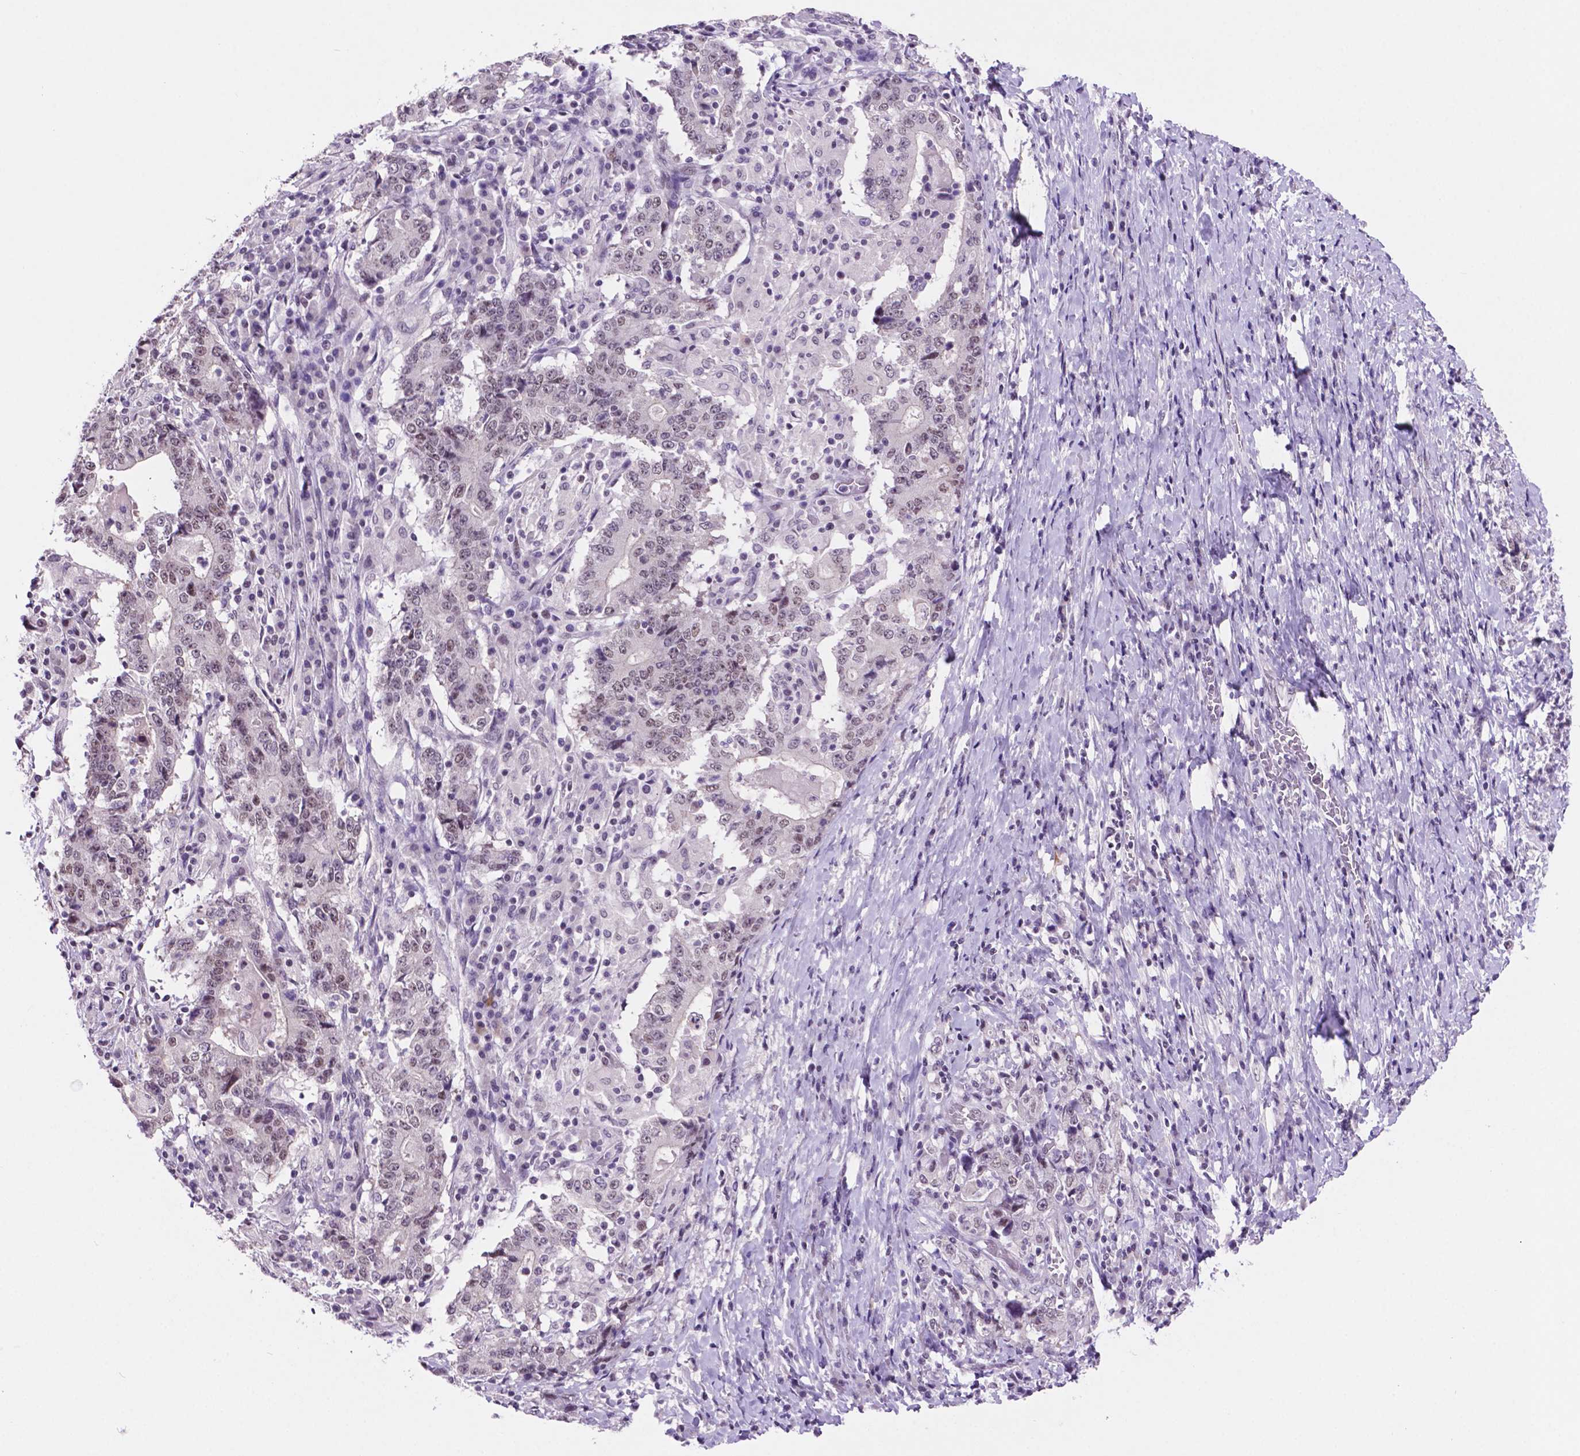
{"staining": {"intensity": "weak", "quantity": "<25%", "location": "nuclear"}, "tissue": "stomach cancer", "cell_type": "Tumor cells", "image_type": "cancer", "snomed": [{"axis": "morphology", "description": "Normal tissue, NOS"}, {"axis": "morphology", "description": "Adenocarcinoma, NOS"}, {"axis": "topography", "description": "Stomach, upper"}, {"axis": "topography", "description": "Stomach"}], "caption": "IHC of stomach cancer (adenocarcinoma) displays no staining in tumor cells.", "gene": "NCOR1", "patient": {"sex": "male", "age": 59}}